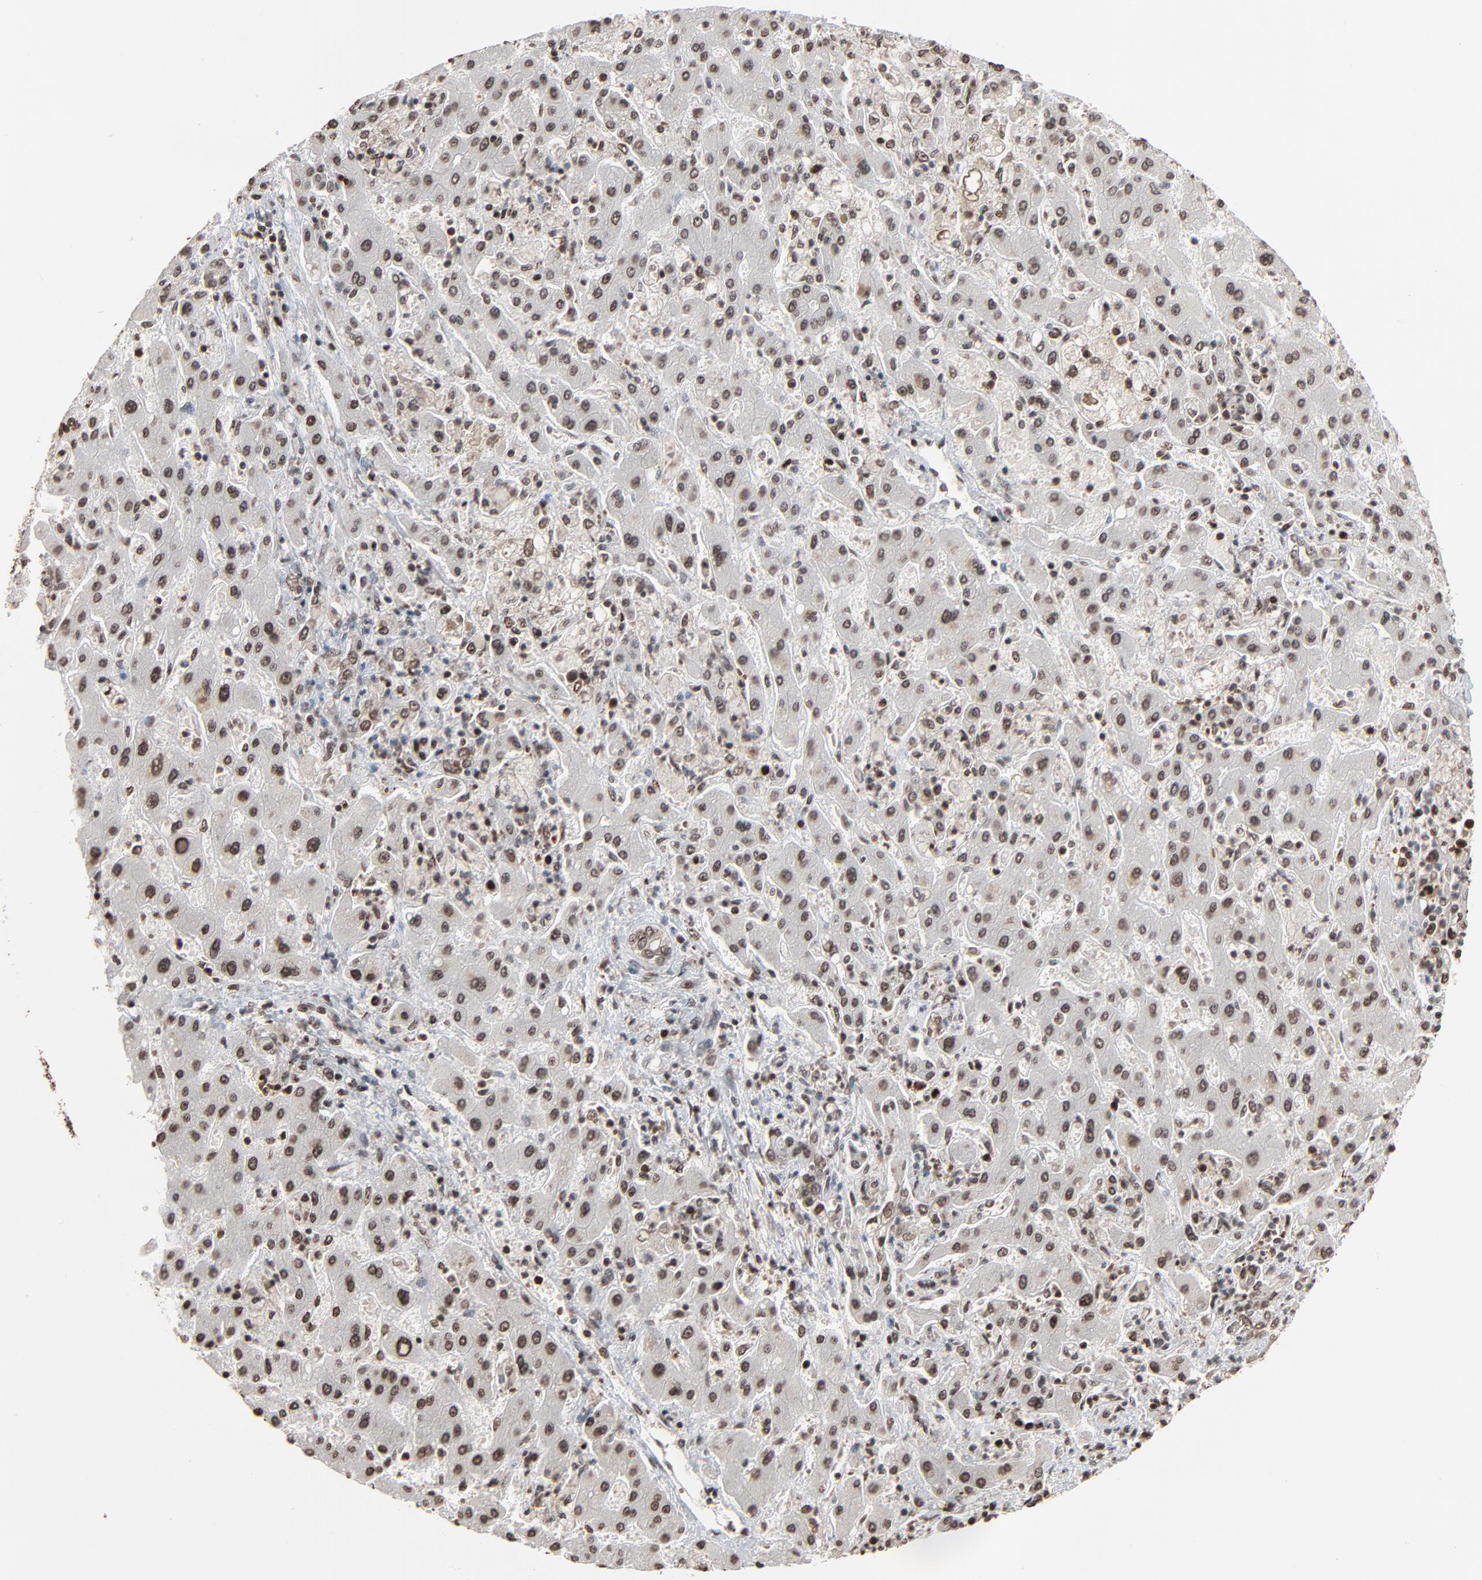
{"staining": {"intensity": "moderate", "quantity": ">75%", "location": "nuclear"}, "tissue": "liver cancer", "cell_type": "Tumor cells", "image_type": "cancer", "snomed": [{"axis": "morphology", "description": "Cholangiocarcinoma"}, {"axis": "topography", "description": "Liver"}], "caption": "An IHC image of neoplastic tissue is shown. Protein staining in brown highlights moderate nuclear positivity in liver cancer (cholangiocarcinoma) within tumor cells.", "gene": "RPS6KA3", "patient": {"sex": "male", "age": 50}}